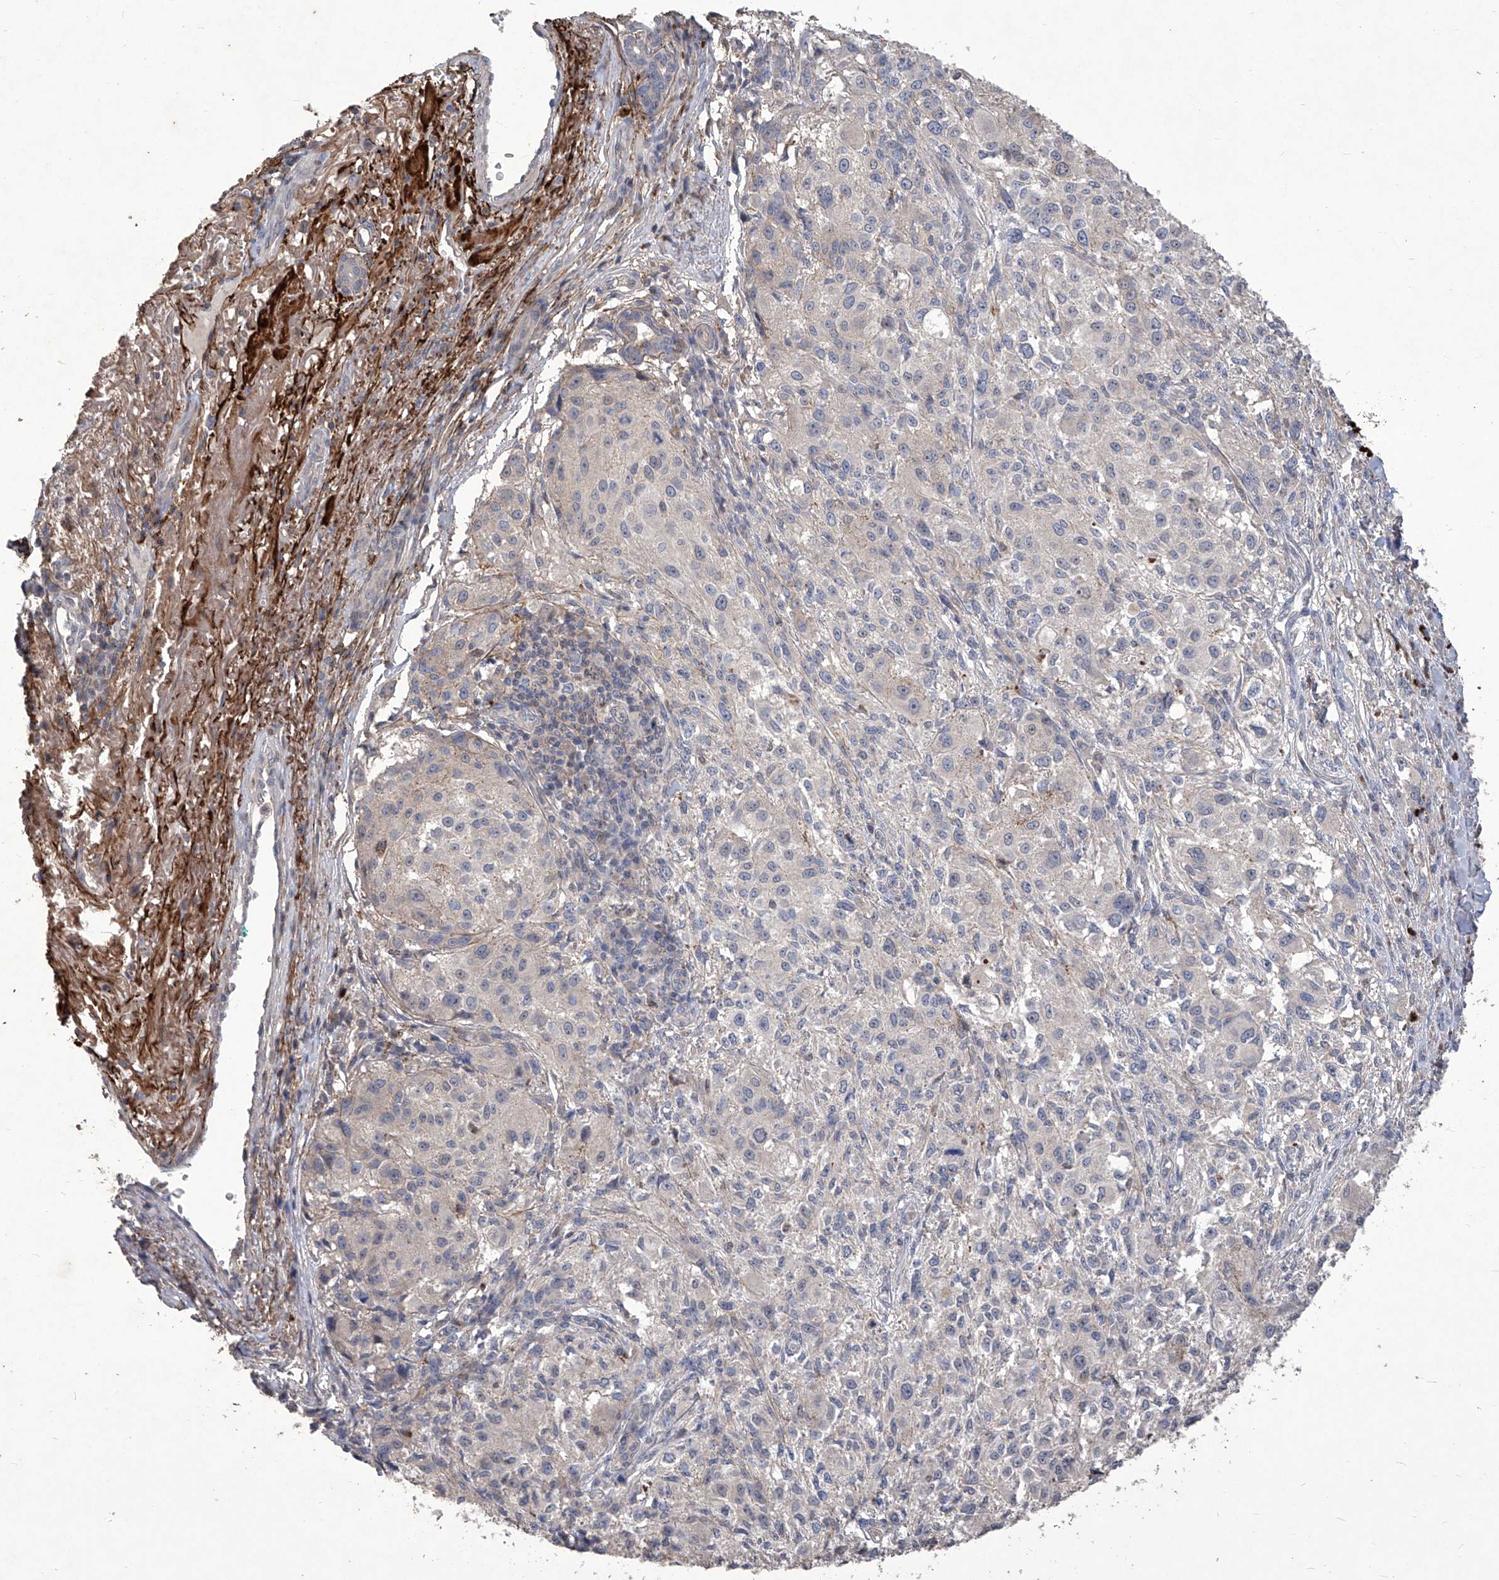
{"staining": {"intensity": "negative", "quantity": "none", "location": "none"}, "tissue": "melanoma", "cell_type": "Tumor cells", "image_type": "cancer", "snomed": [{"axis": "morphology", "description": "Necrosis, NOS"}, {"axis": "morphology", "description": "Malignant melanoma, NOS"}, {"axis": "topography", "description": "Skin"}], "caption": "DAB (3,3'-diaminobenzidine) immunohistochemical staining of malignant melanoma exhibits no significant staining in tumor cells. (IHC, brightfield microscopy, high magnification).", "gene": "TXNIP", "patient": {"sex": "female", "age": 87}}